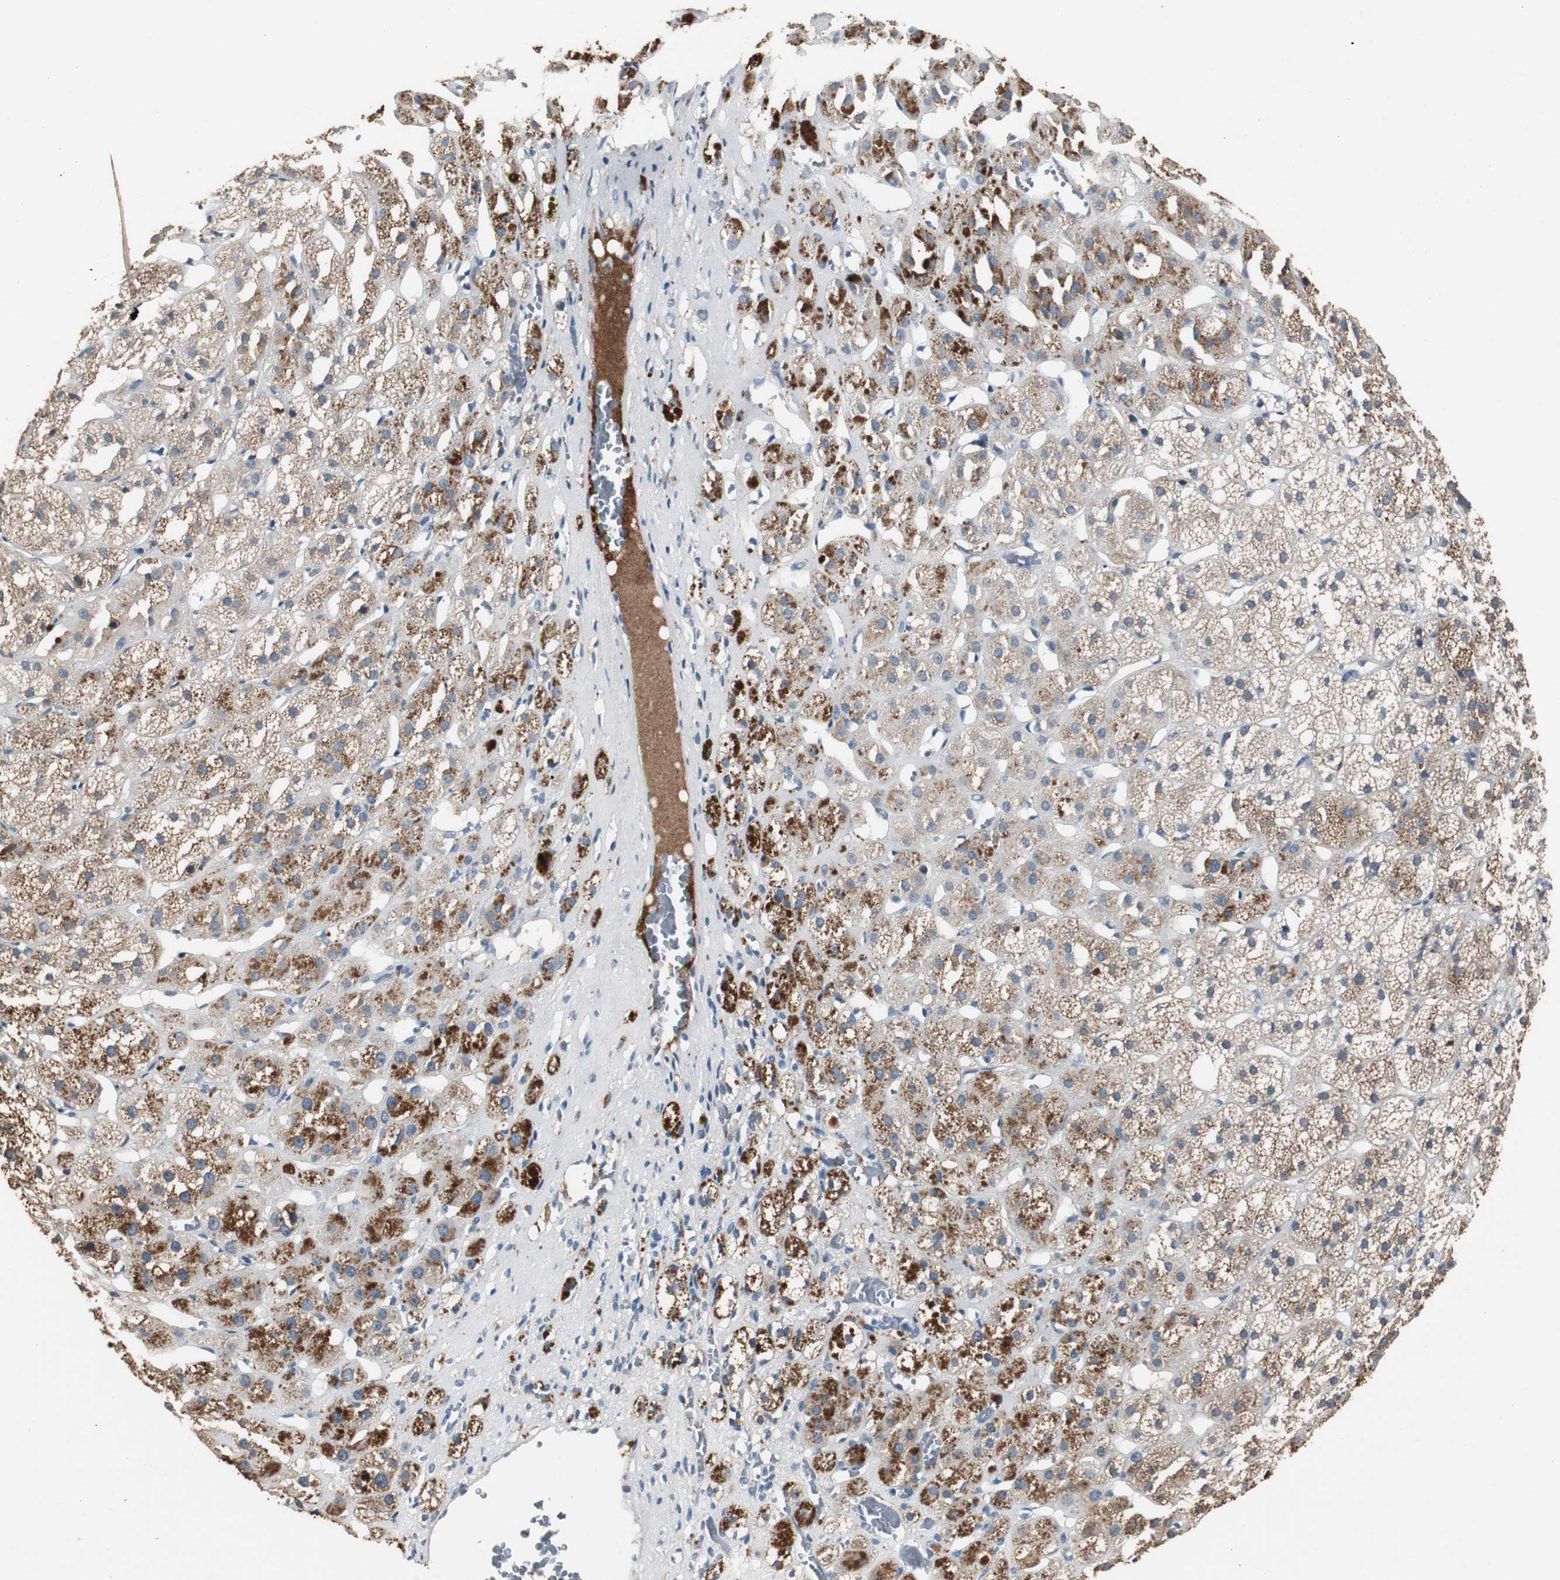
{"staining": {"intensity": "strong", "quantity": "25%-75%", "location": "cytoplasmic/membranous"}, "tissue": "adrenal gland", "cell_type": "Glandular cells", "image_type": "normal", "snomed": [{"axis": "morphology", "description": "Normal tissue, NOS"}, {"axis": "topography", "description": "Adrenal gland"}], "caption": "Glandular cells show high levels of strong cytoplasmic/membranous staining in about 25%-75% of cells in benign adrenal gland.", "gene": "PTPRN2", "patient": {"sex": "female", "age": 71}}